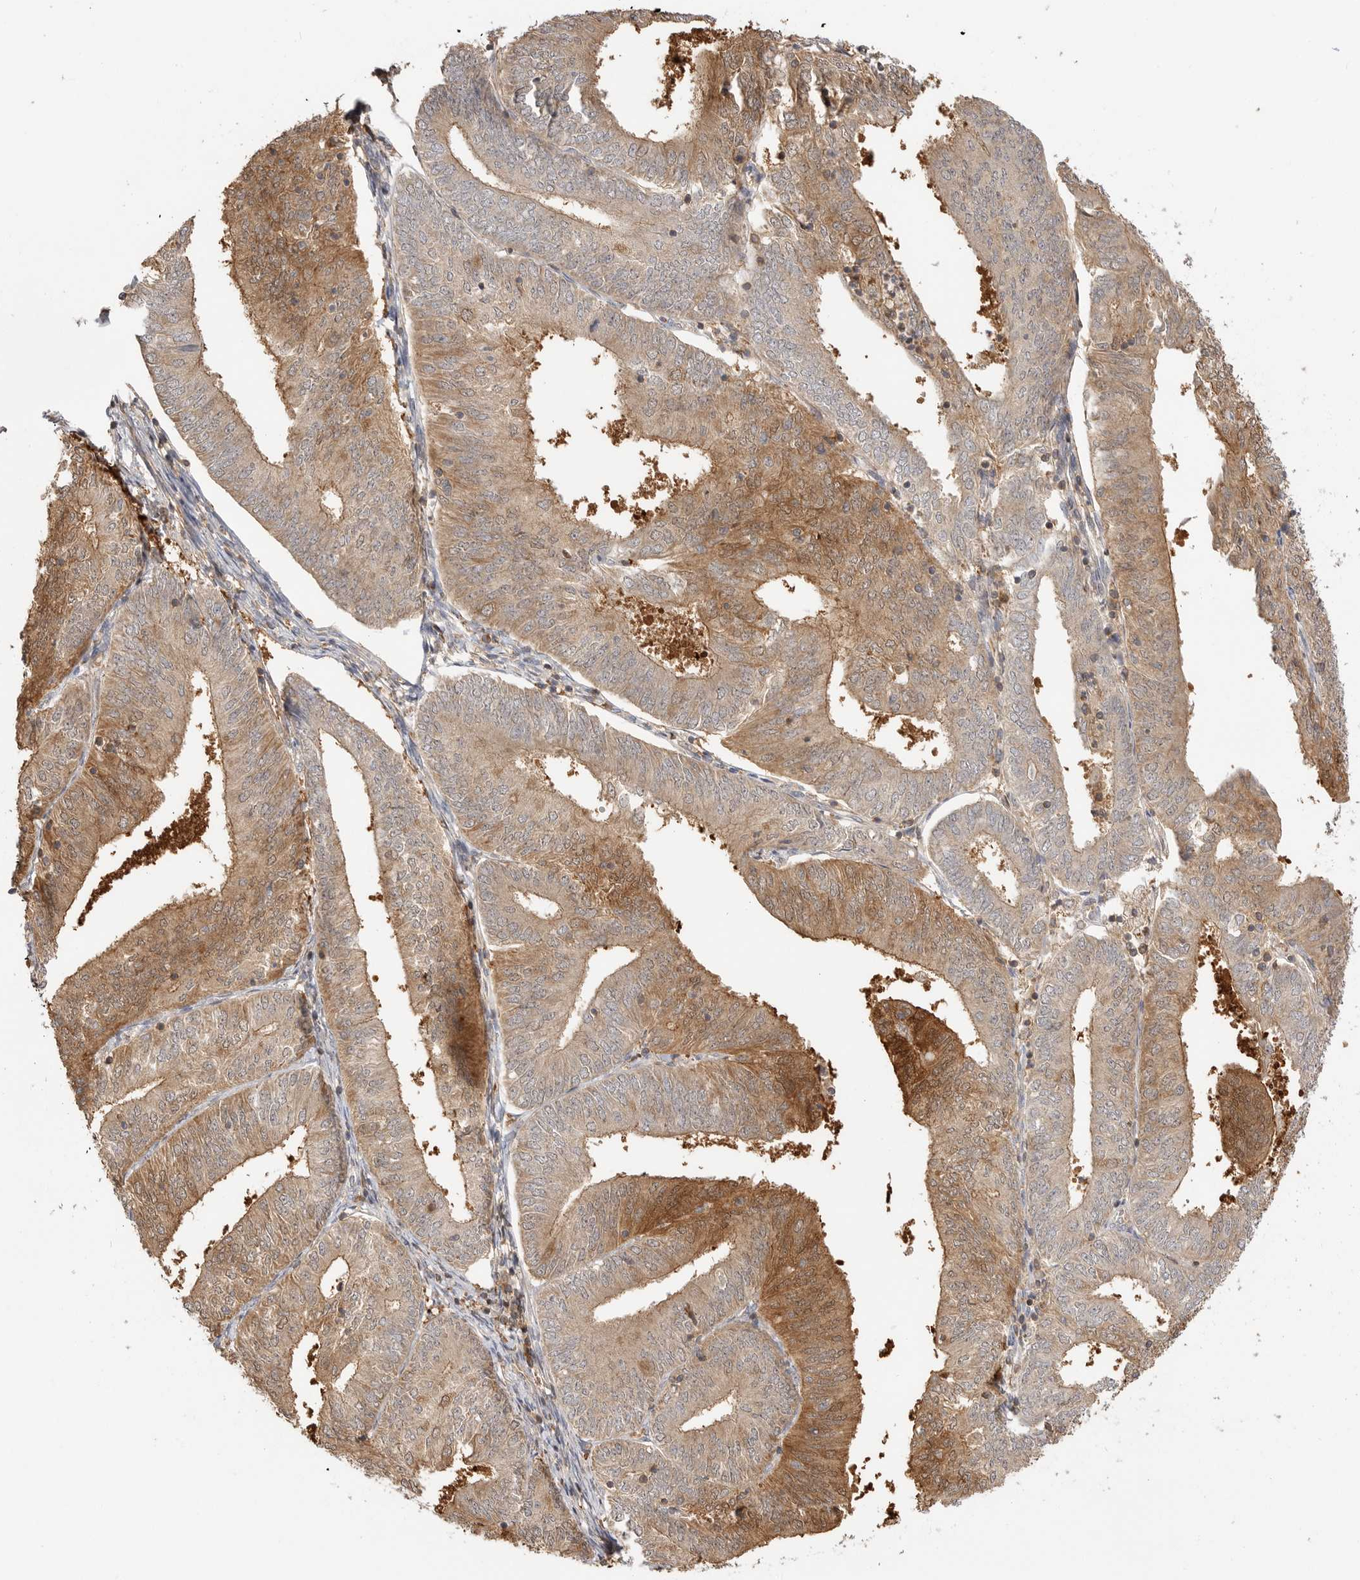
{"staining": {"intensity": "moderate", "quantity": "25%-75%", "location": "cytoplasmic/membranous"}, "tissue": "endometrial cancer", "cell_type": "Tumor cells", "image_type": "cancer", "snomed": [{"axis": "morphology", "description": "Adenocarcinoma, NOS"}, {"axis": "topography", "description": "Endometrium"}], "caption": "Human adenocarcinoma (endometrial) stained with a brown dye reveals moderate cytoplasmic/membranous positive positivity in approximately 25%-75% of tumor cells.", "gene": "CLDN12", "patient": {"sex": "female", "age": 58}}